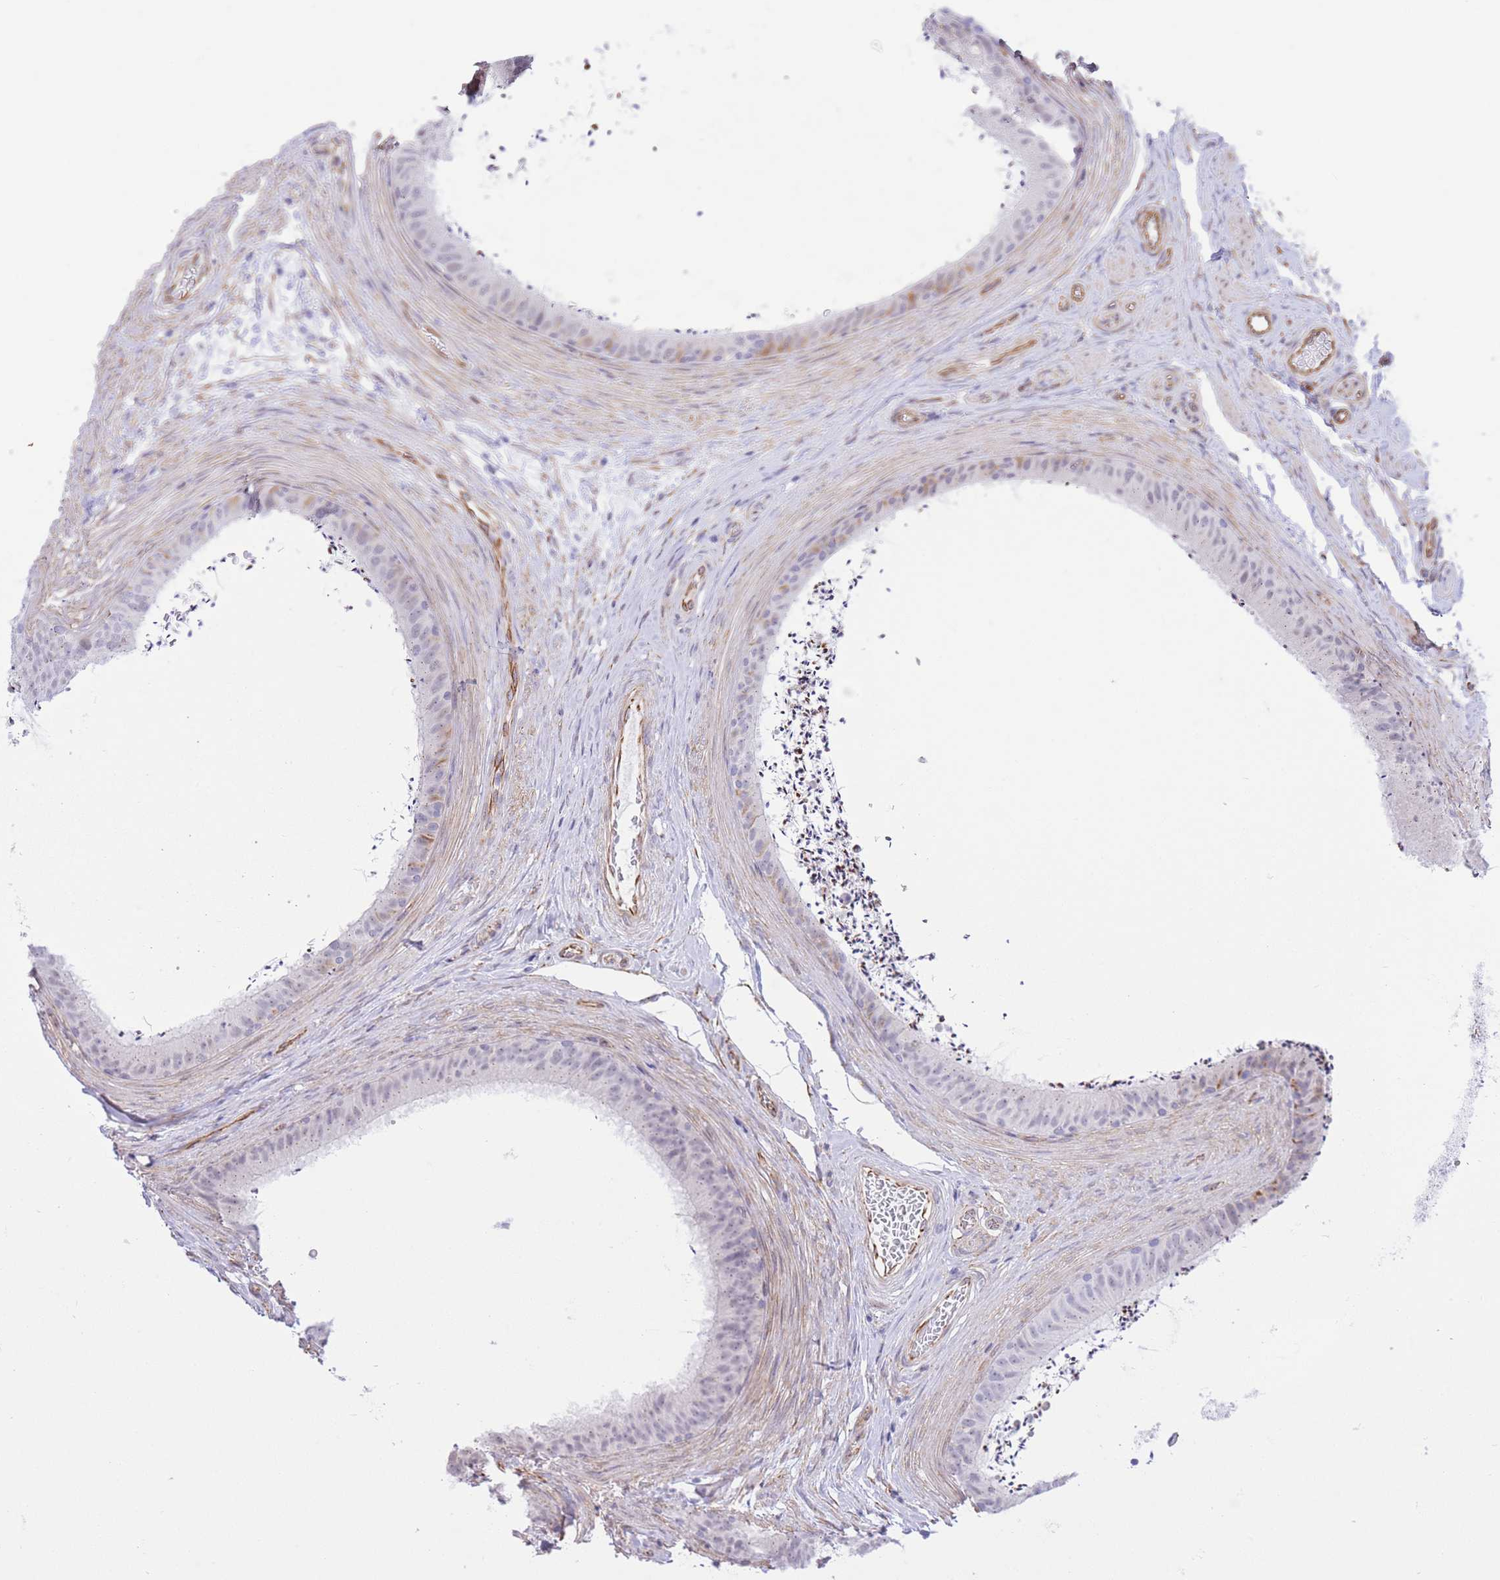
{"staining": {"intensity": "weak", "quantity": "<25%", "location": "nuclear"}, "tissue": "epididymis", "cell_type": "Glandular cells", "image_type": "normal", "snomed": [{"axis": "morphology", "description": "Normal tissue, NOS"}, {"axis": "topography", "description": "Testis"}, {"axis": "topography", "description": "Epididymis"}], "caption": "An IHC histopathology image of unremarkable epididymis is shown. There is no staining in glandular cells of epididymis. (Immunohistochemistry (ihc), brightfield microscopy, high magnification).", "gene": "PSG11", "patient": {"sex": "male", "age": 41}}